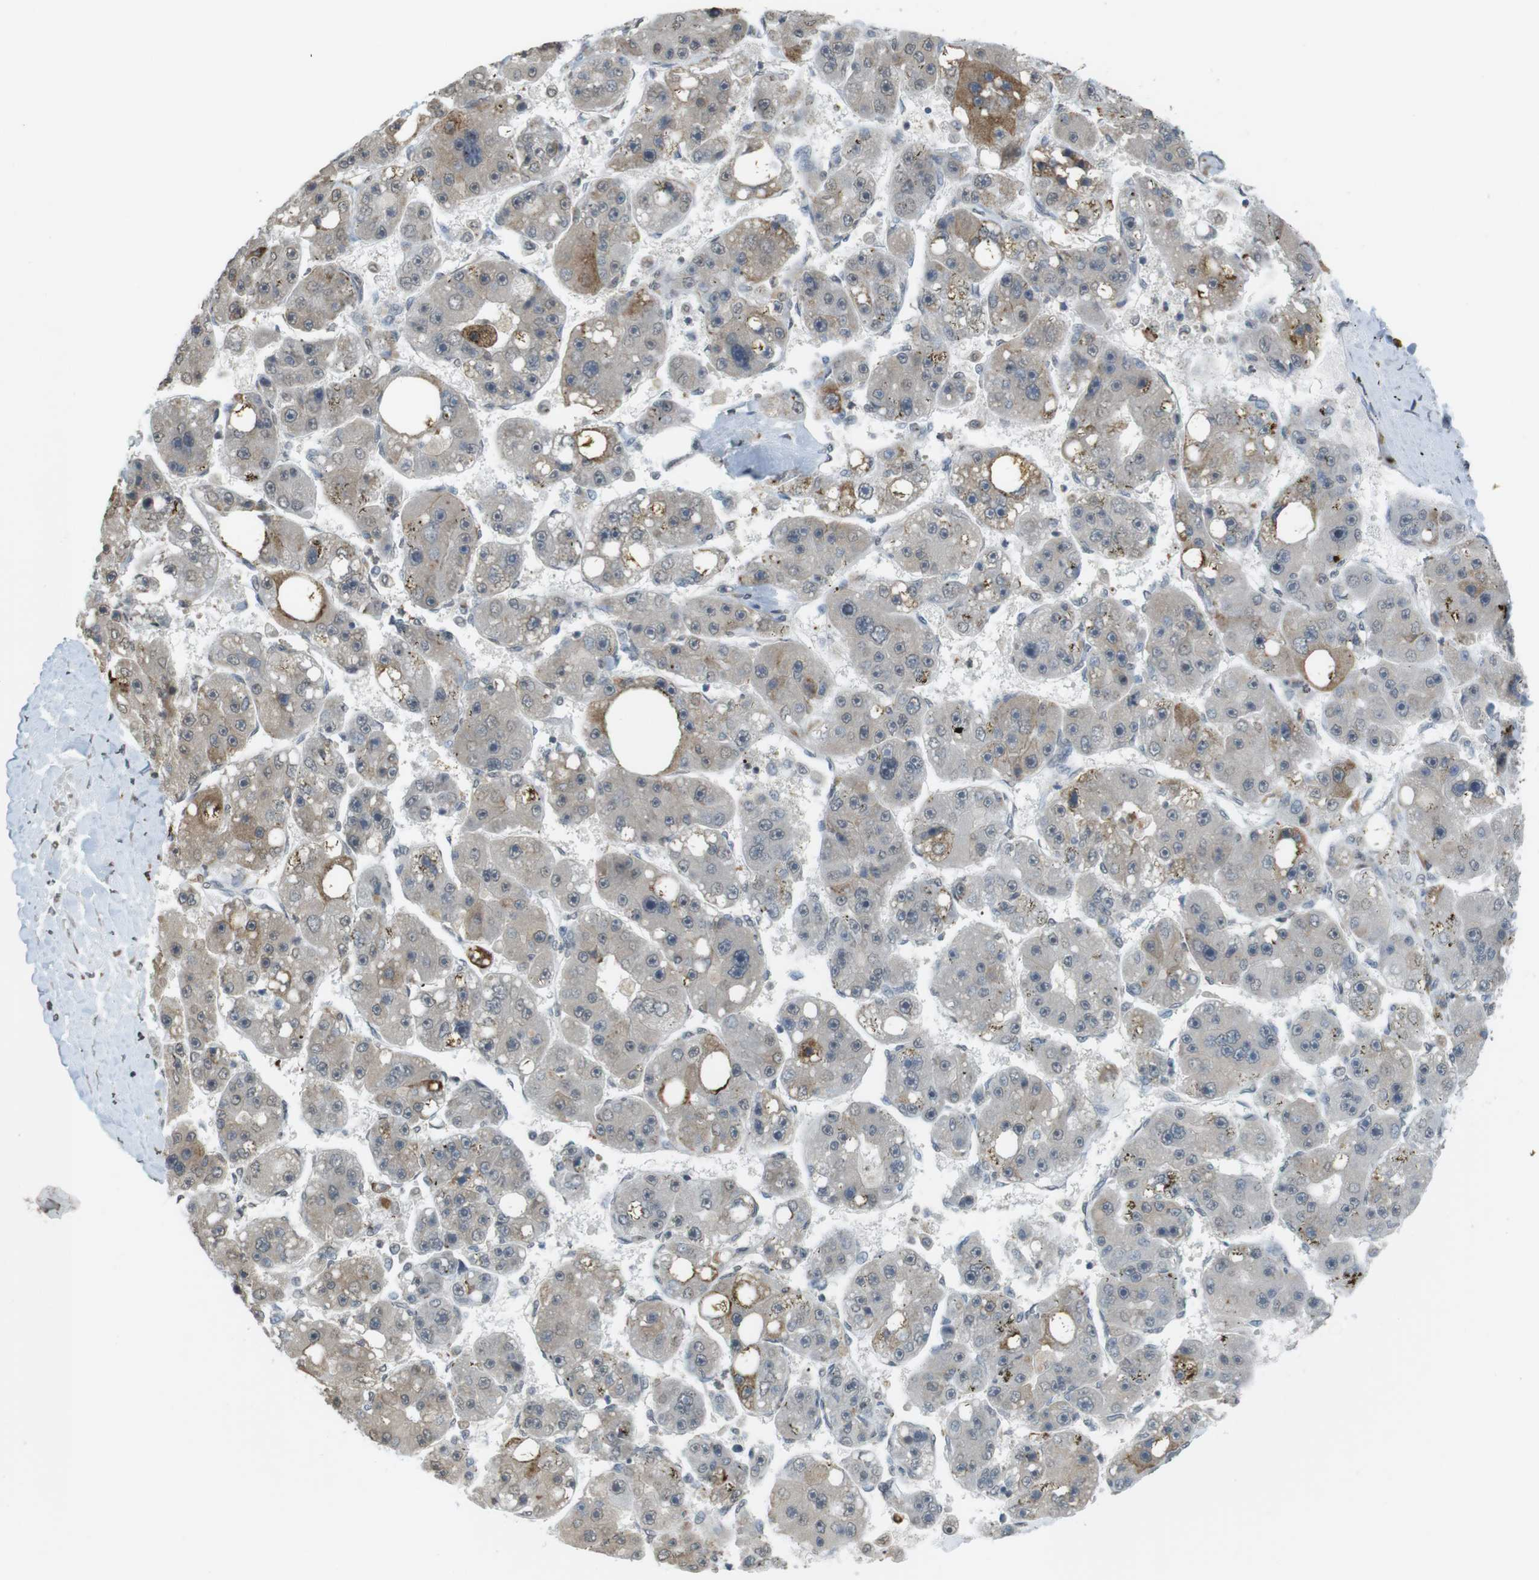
{"staining": {"intensity": "moderate", "quantity": "<25%", "location": "cytoplasmic/membranous"}, "tissue": "liver cancer", "cell_type": "Tumor cells", "image_type": "cancer", "snomed": [{"axis": "morphology", "description": "Carcinoma, Hepatocellular, NOS"}, {"axis": "topography", "description": "Liver"}], "caption": "Hepatocellular carcinoma (liver) stained for a protein exhibits moderate cytoplasmic/membranous positivity in tumor cells.", "gene": "FZD10", "patient": {"sex": "female", "age": 61}}